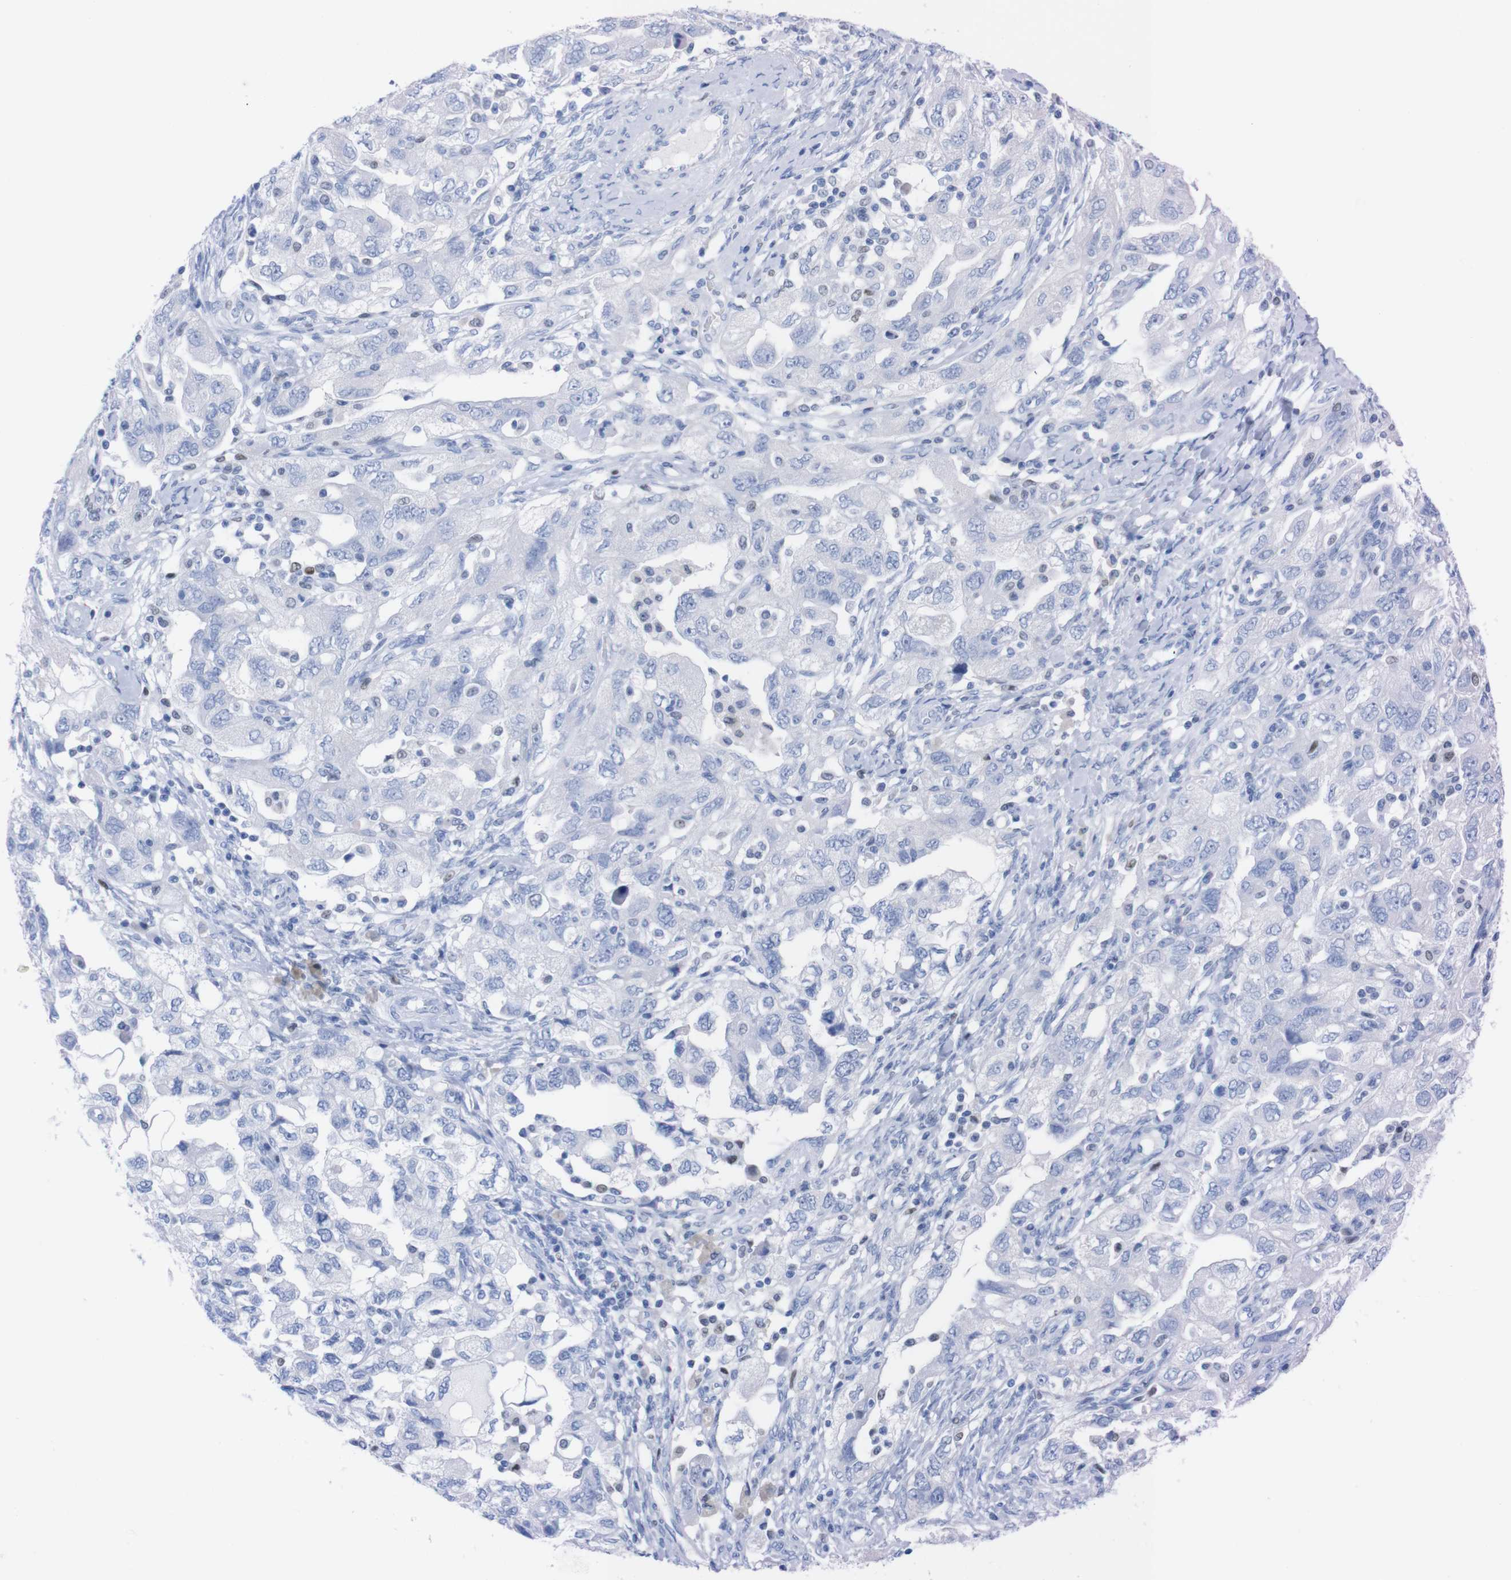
{"staining": {"intensity": "negative", "quantity": "none", "location": "none"}, "tissue": "ovarian cancer", "cell_type": "Tumor cells", "image_type": "cancer", "snomed": [{"axis": "morphology", "description": "Carcinoma, NOS"}, {"axis": "morphology", "description": "Cystadenocarcinoma, serous, NOS"}, {"axis": "topography", "description": "Ovary"}], "caption": "Tumor cells are negative for protein expression in human ovarian cancer. (DAB (3,3'-diaminobenzidine) immunohistochemistry visualized using brightfield microscopy, high magnification).", "gene": "P2RY12", "patient": {"sex": "female", "age": 69}}